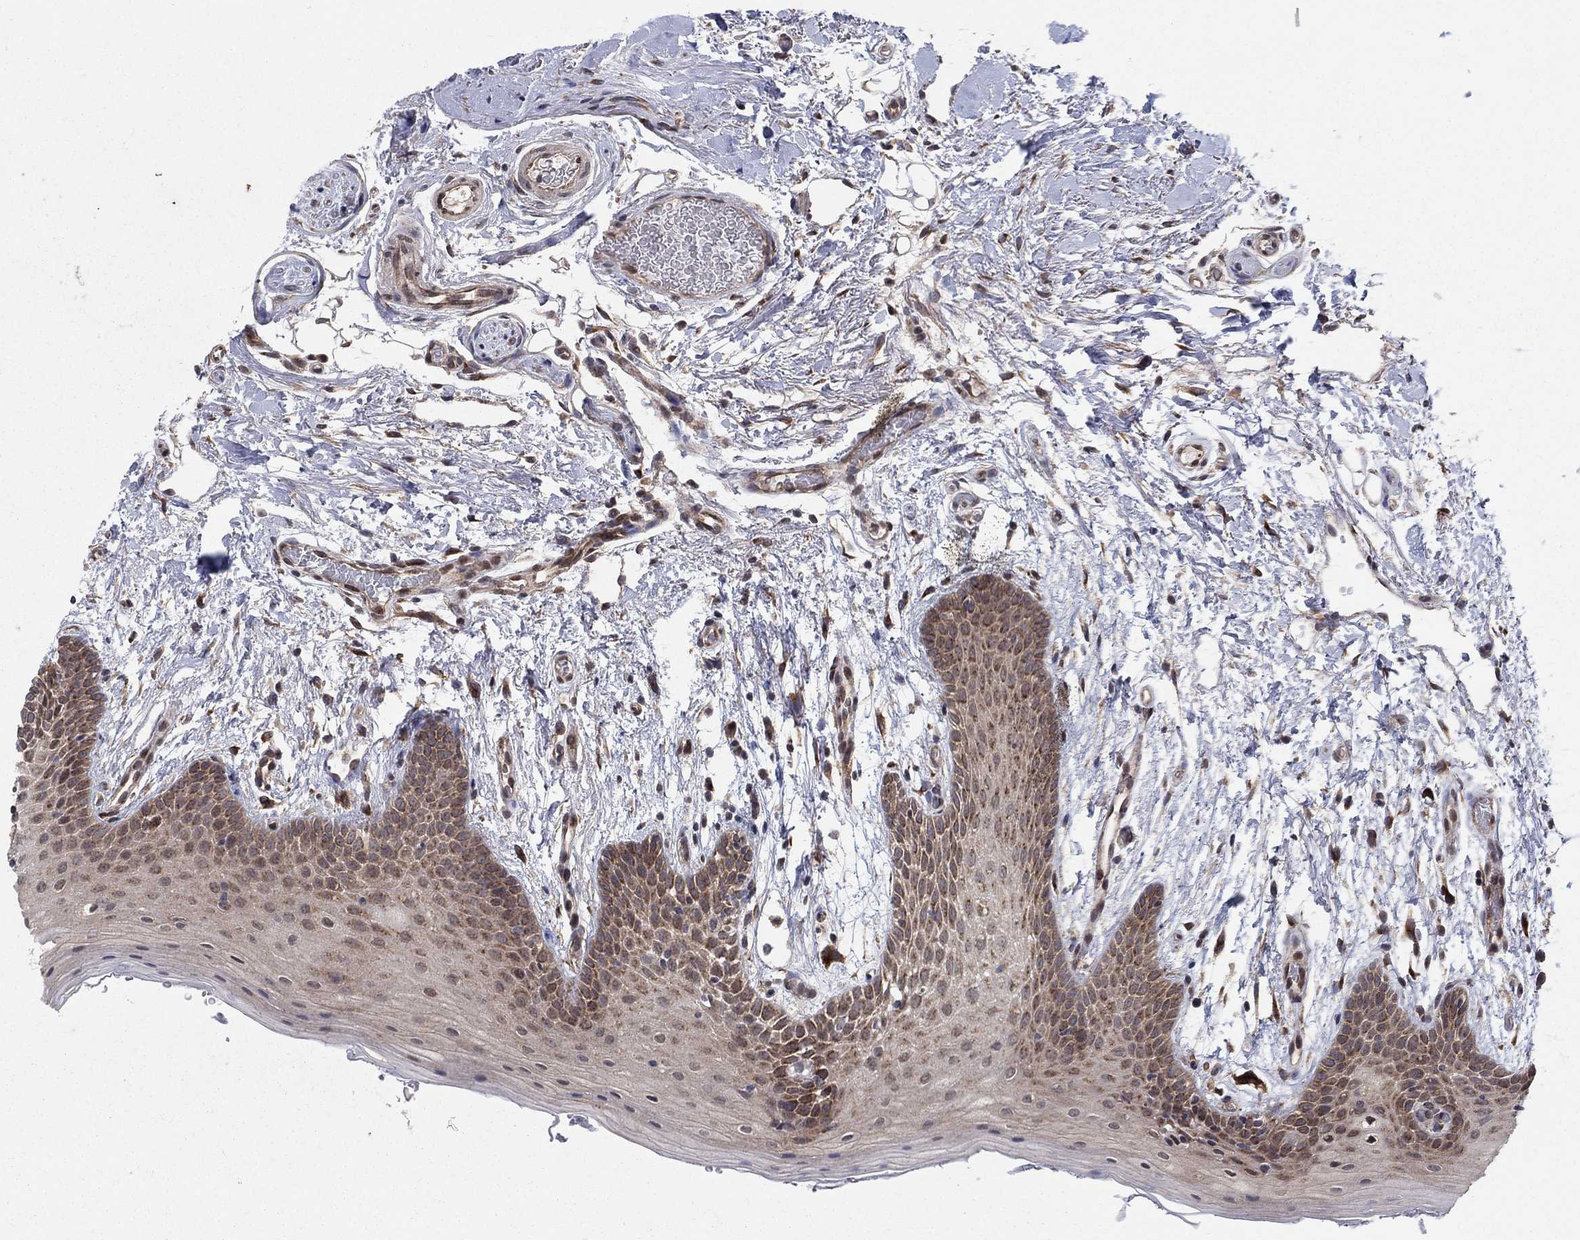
{"staining": {"intensity": "moderate", "quantity": "25%-75%", "location": "cytoplasmic/membranous,nuclear"}, "tissue": "oral mucosa", "cell_type": "Squamous epithelial cells", "image_type": "normal", "snomed": [{"axis": "morphology", "description": "Normal tissue, NOS"}, {"axis": "topography", "description": "Oral tissue"}, {"axis": "topography", "description": "Tounge, NOS"}], "caption": "Immunohistochemistry micrograph of benign oral mucosa: oral mucosa stained using immunohistochemistry (IHC) displays medium levels of moderate protein expression localized specifically in the cytoplasmic/membranous,nuclear of squamous epithelial cells, appearing as a cytoplasmic/membranous,nuclear brown color.", "gene": "SH3RF1", "patient": {"sex": "female", "age": 86}}